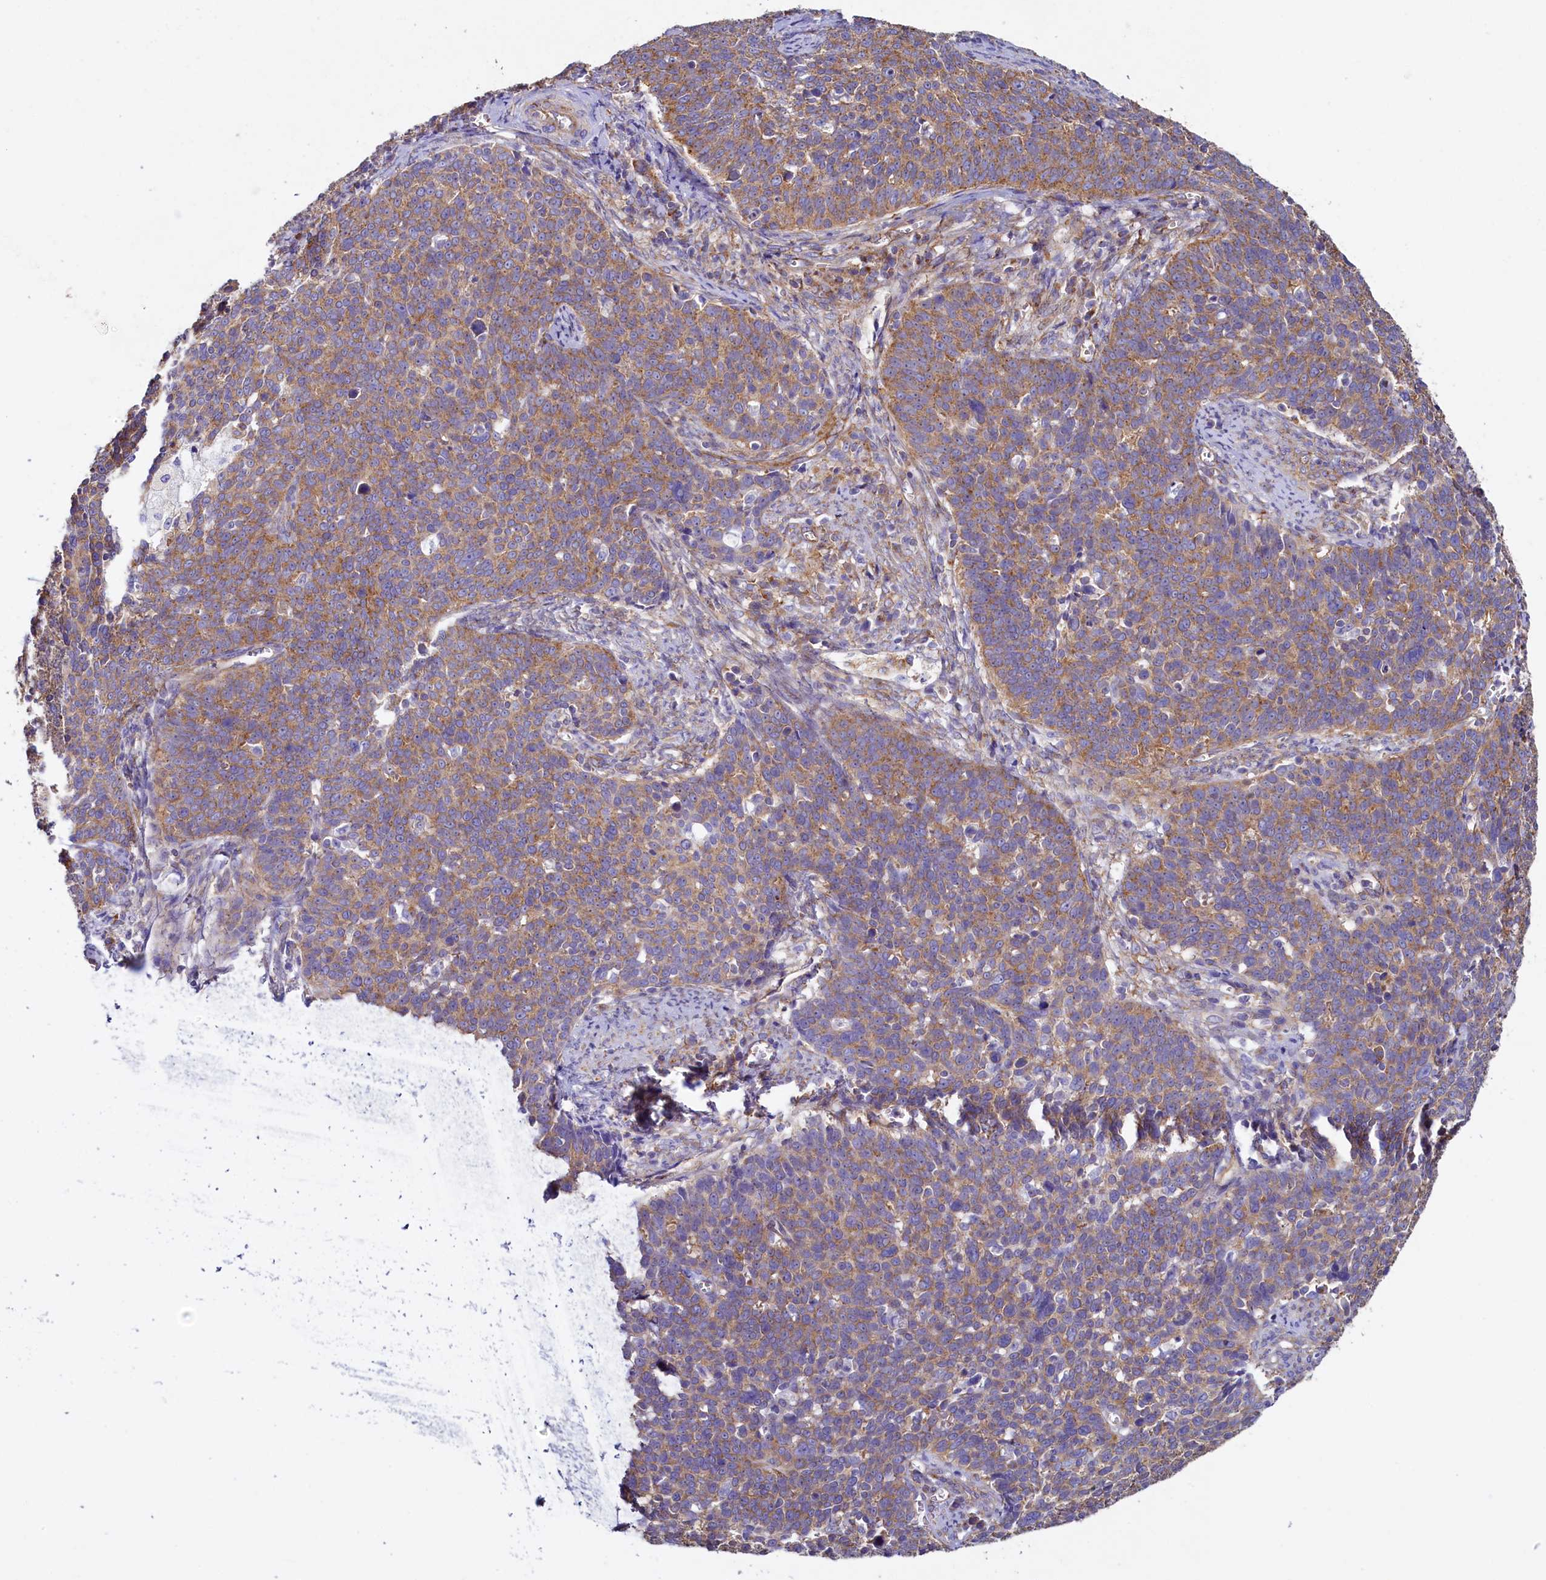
{"staining": {"intensity": "moderate", "quantity": ">75%", "location": "cytoplasmic/membranous"}, "tissue": "cervical cancer", "cell_type": "Tumor cells", "image_type": "cancer", "snomed": [{"axis": "morphology", "description": "Squamous cell carcinoma, NOS"}, {"axis": "topography", "description": "Cervix"}], "caption": "This is an image of immunohistochemistry staining of squamous cell carcinoma (cervical), which shows moderate positivity in the cytoplasmic/membranous of tumor cells.", "gene": "GPR21", "patient": {"sex": "female", "age": 39}}